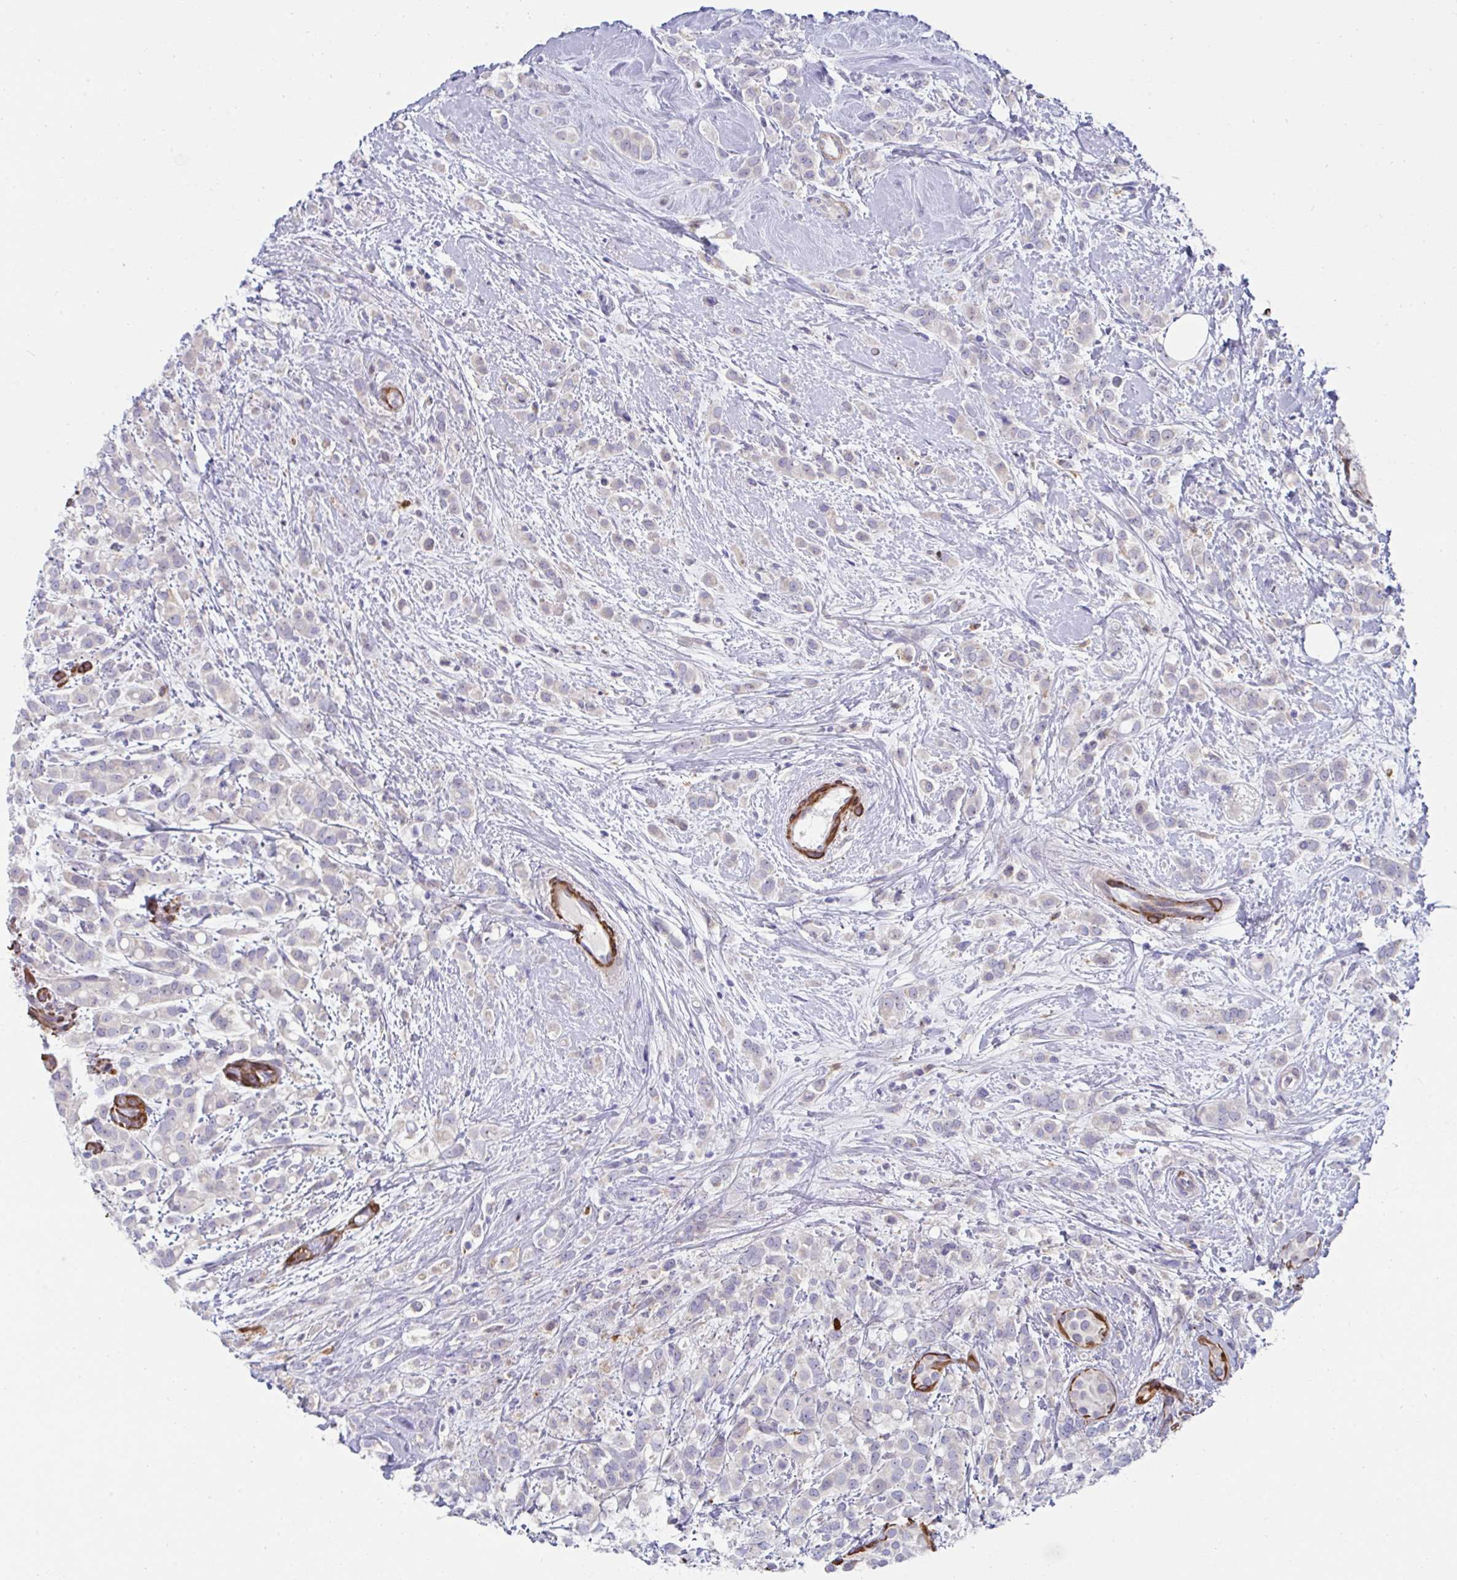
{"staining": {"intensity": "negative", "quantity": "none", "location": "none"}, "tissue": "breast cancer", "cell_type": "Tumor cells", "image_type": "cancer", "snomed": [{"axis": "morphology", "description": "Lobular carcinoma"}, {"axis": "topography", "description": "Breast"}], "caption": "Tumor cells are negative for protein expression in human breast cancer (lobular carcinoma). Nuclei are stained in blue.", "gene": "FBXL13", "patient": {"sex": "female", "age": 68}}